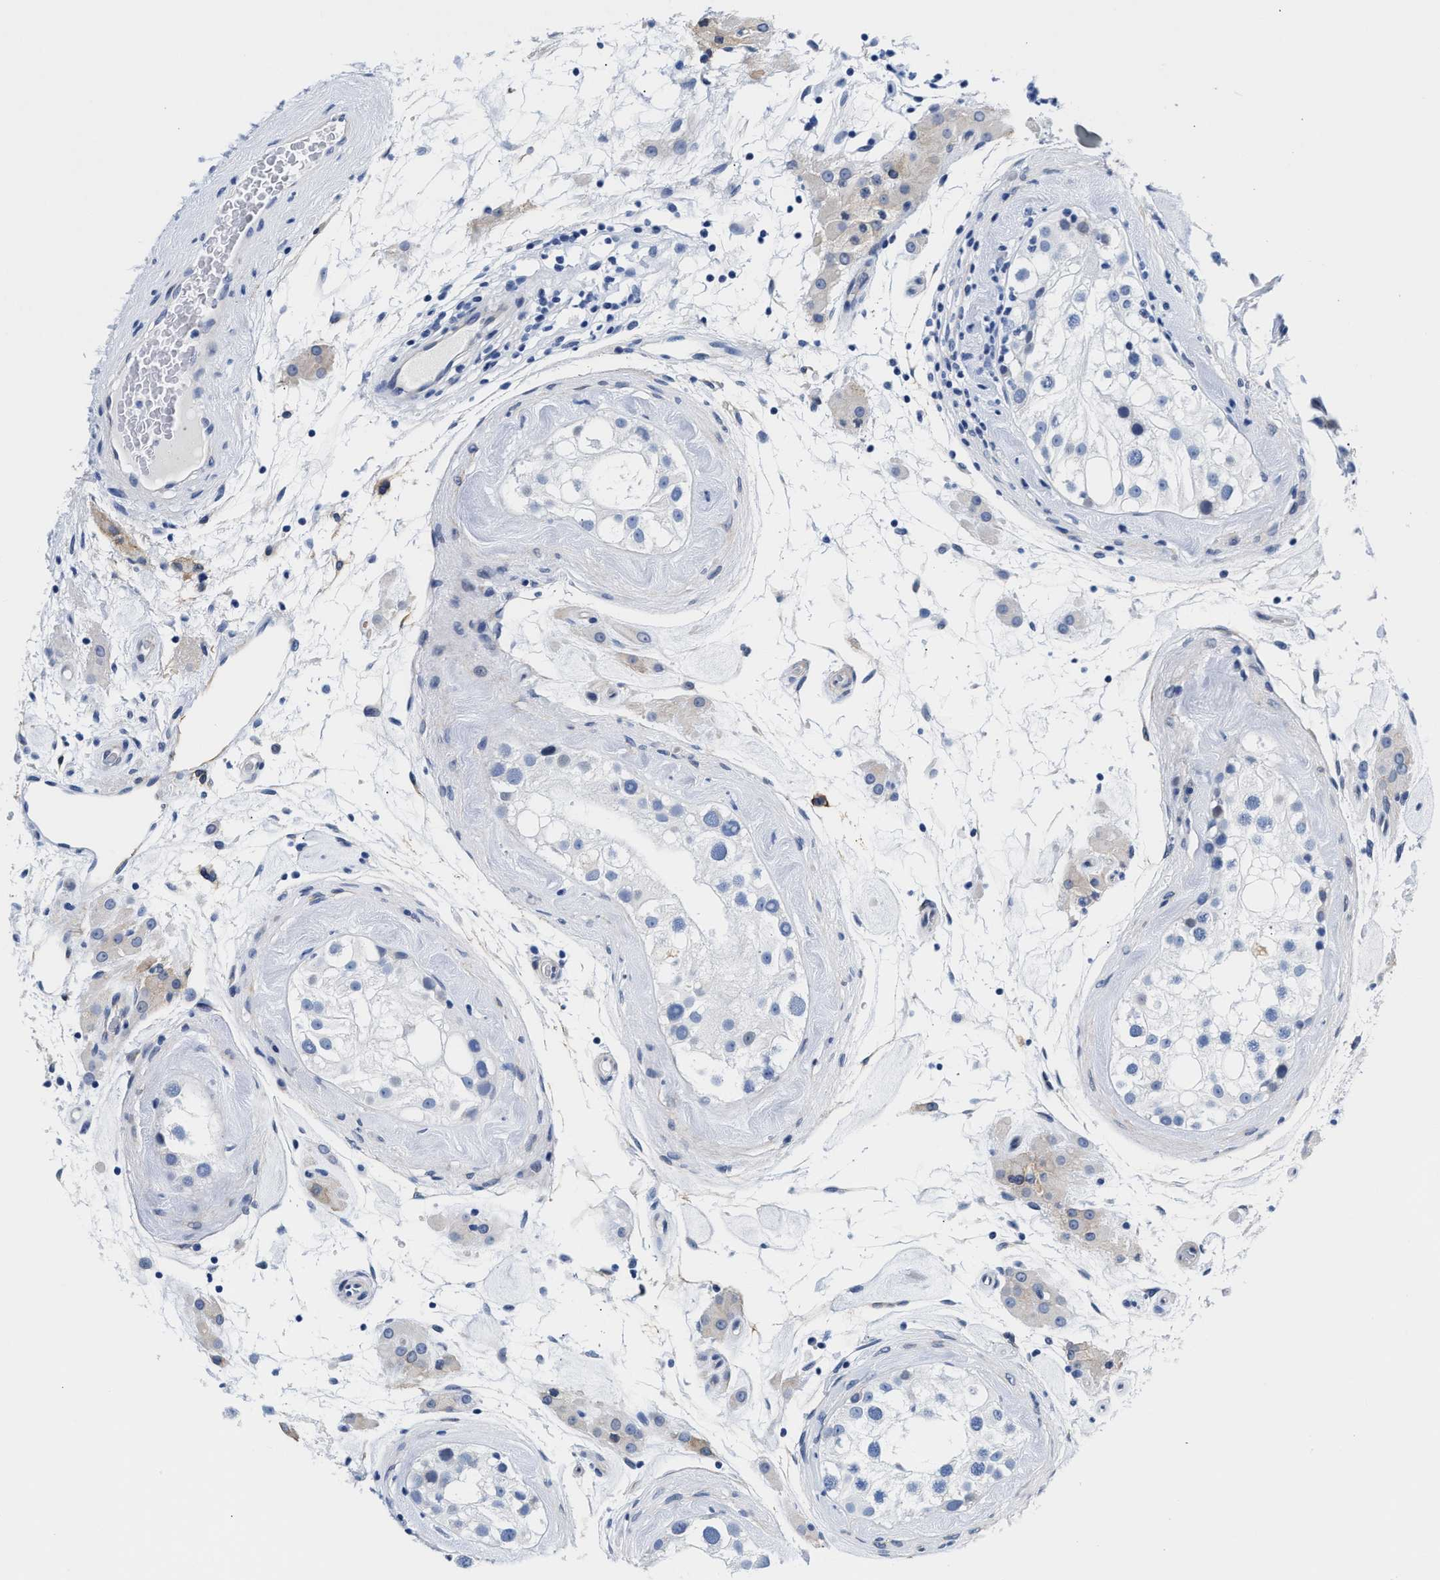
{"staining": {"intensity": "negative", "quantity": "none", "location": "none"}, "tissue": "testis", "cell_type": "Cells in seminiferous ducts", "image_type": "normal", "snomed": [{"axis": "morphology", "description": "Normal tissue, NOS"}, {"axis": "topography", "description": "Testis"}], "caption": "Immunohistochemical staining of unremarkable testis reveals no significant positivity in cells in seminiferous ducts. (Immunohistochemistry, brightfield microscopy, high magnification).", "gene": "TRIM29", "patient": {"sex": "male", "age": 46}}